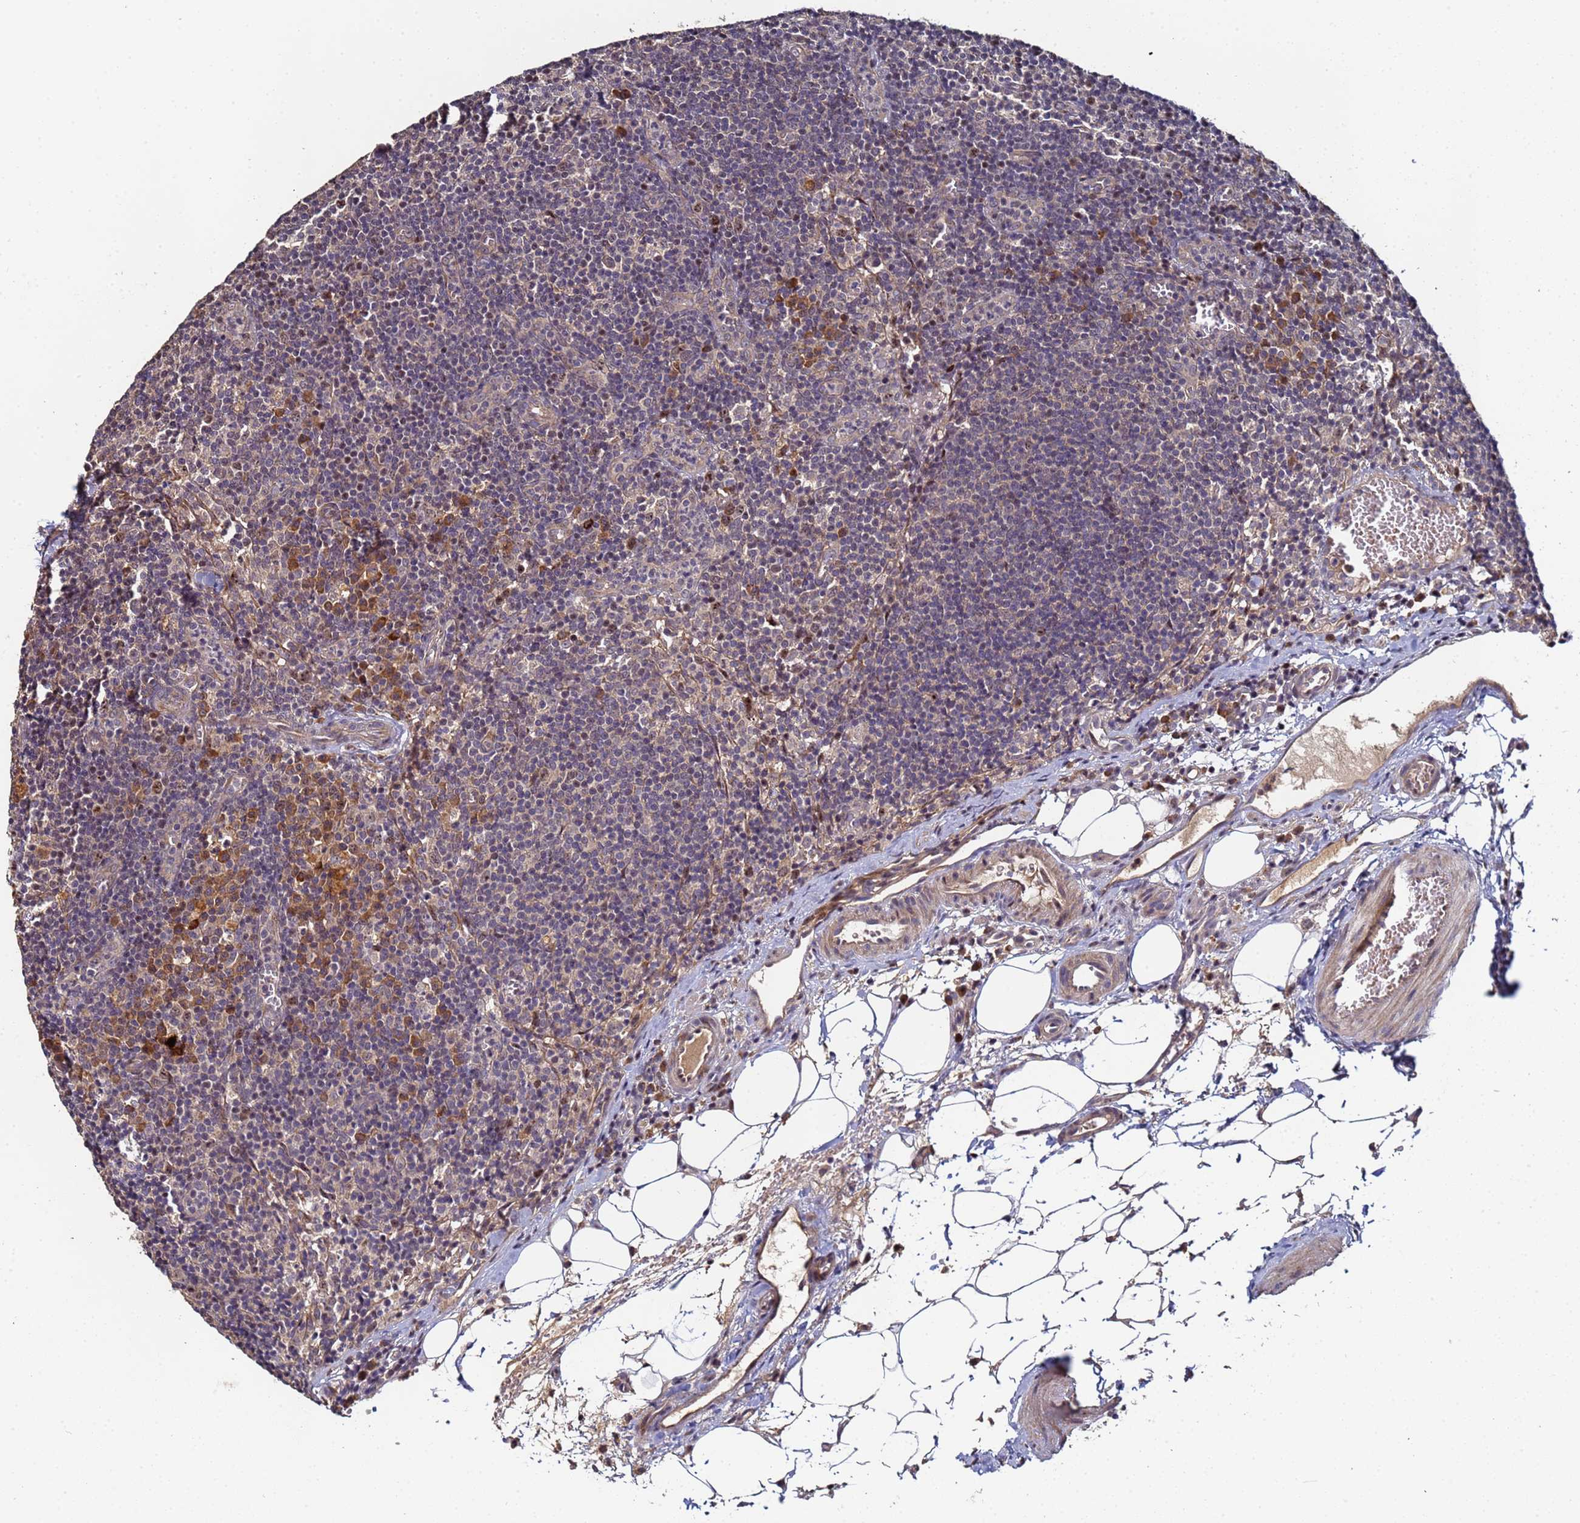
{"staining": {"intensity": "moderate", "quantity": "25%-75%", "location": "cytoplasmic/membranous,nuclear"}, "tissue": "lymph node", "cell_type": "Germinal center cells", "image_type": "normal", "snomed": [{"axis": "morphology", "description": "Normal tissue, NOS"}, {"axis": "topography", "description": "Lymph node"}], "caption": "Protein expression analysis of normal lymph node reveals moderate cytoplasmic/membranous,nuclear staining in approximately 25%-75% of germinal center cells.", "gene": "OSER1", "patient": {"sex": "female", "age": 27}}